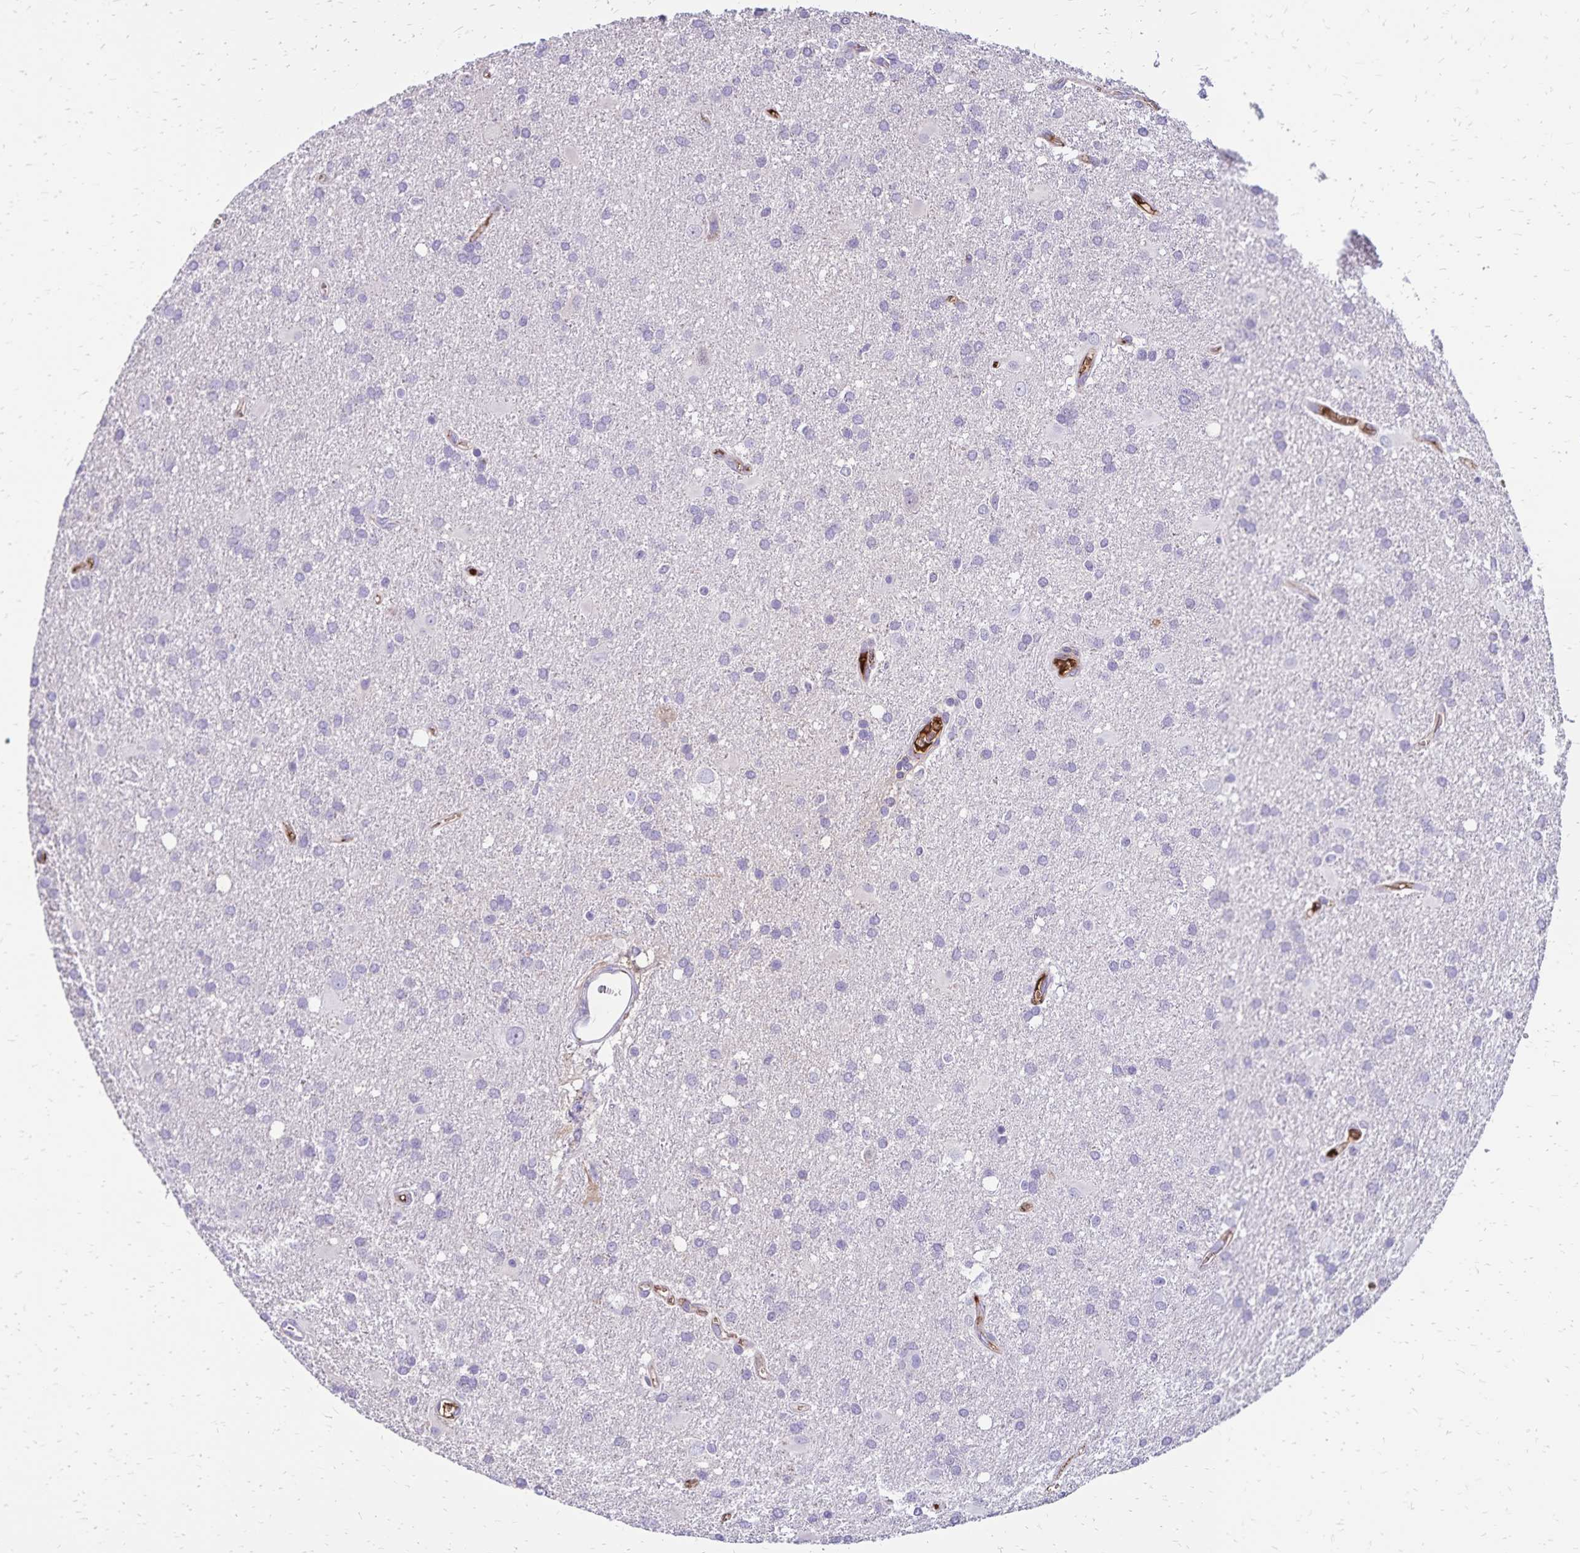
{"staining": {"intensity": "negative", "quantity": "none", "location": "none"}, "tissue": "glioma", "cell_type": "Tumor cells", "image_type": "cancer", "snomed": [{"axis": "morphology", "description": "Glioma, malignant, Low grade"}, {"axis": "topography", "description": "Brain"}], "caption": "Image shows no protein expression in tumor cells of glioma tissue.", "gene": "CD27", "patient": {"sex": "male", "age": 66}}